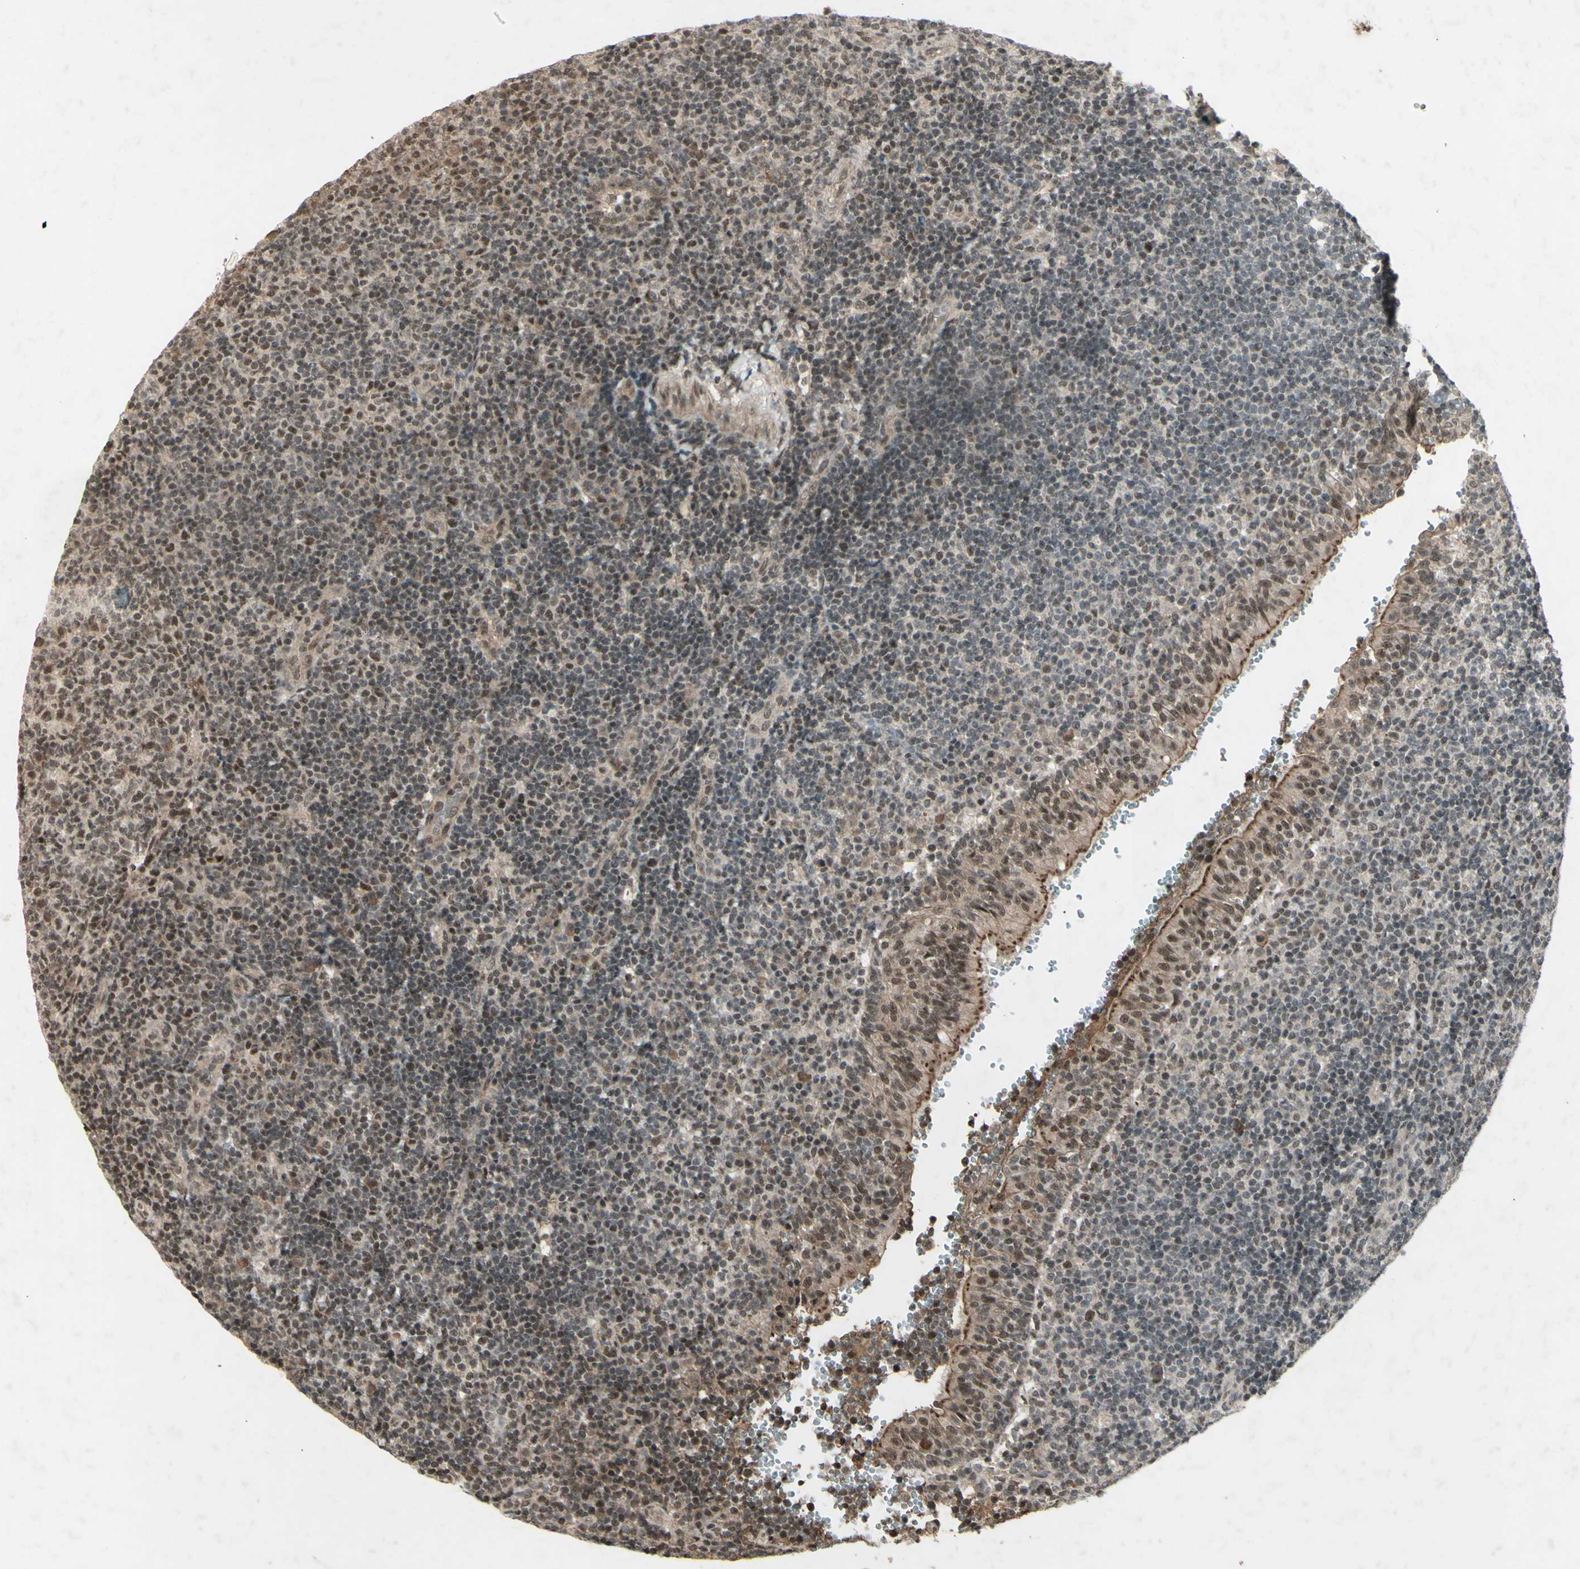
{"staining": {"intensity": "moderate", "quantity": "25%-75%", "location": "nuclear"}, "tissue": "tonsil", "cell_type": "Germinal center cells", "image_type": "normal", "snomed": [{"axis": "morphology", "description": "Normal tissue, NOS"}, {"axis": "topography", "description": "Tonsil"}], "caption": "Immunohistochemical staining of benign tonsil shows medium levels of moderate nuclear expression in about 25%-75% of germinal center cells.", "gene": "SNW1", "patient": {"sex": "female", "age": 40}}